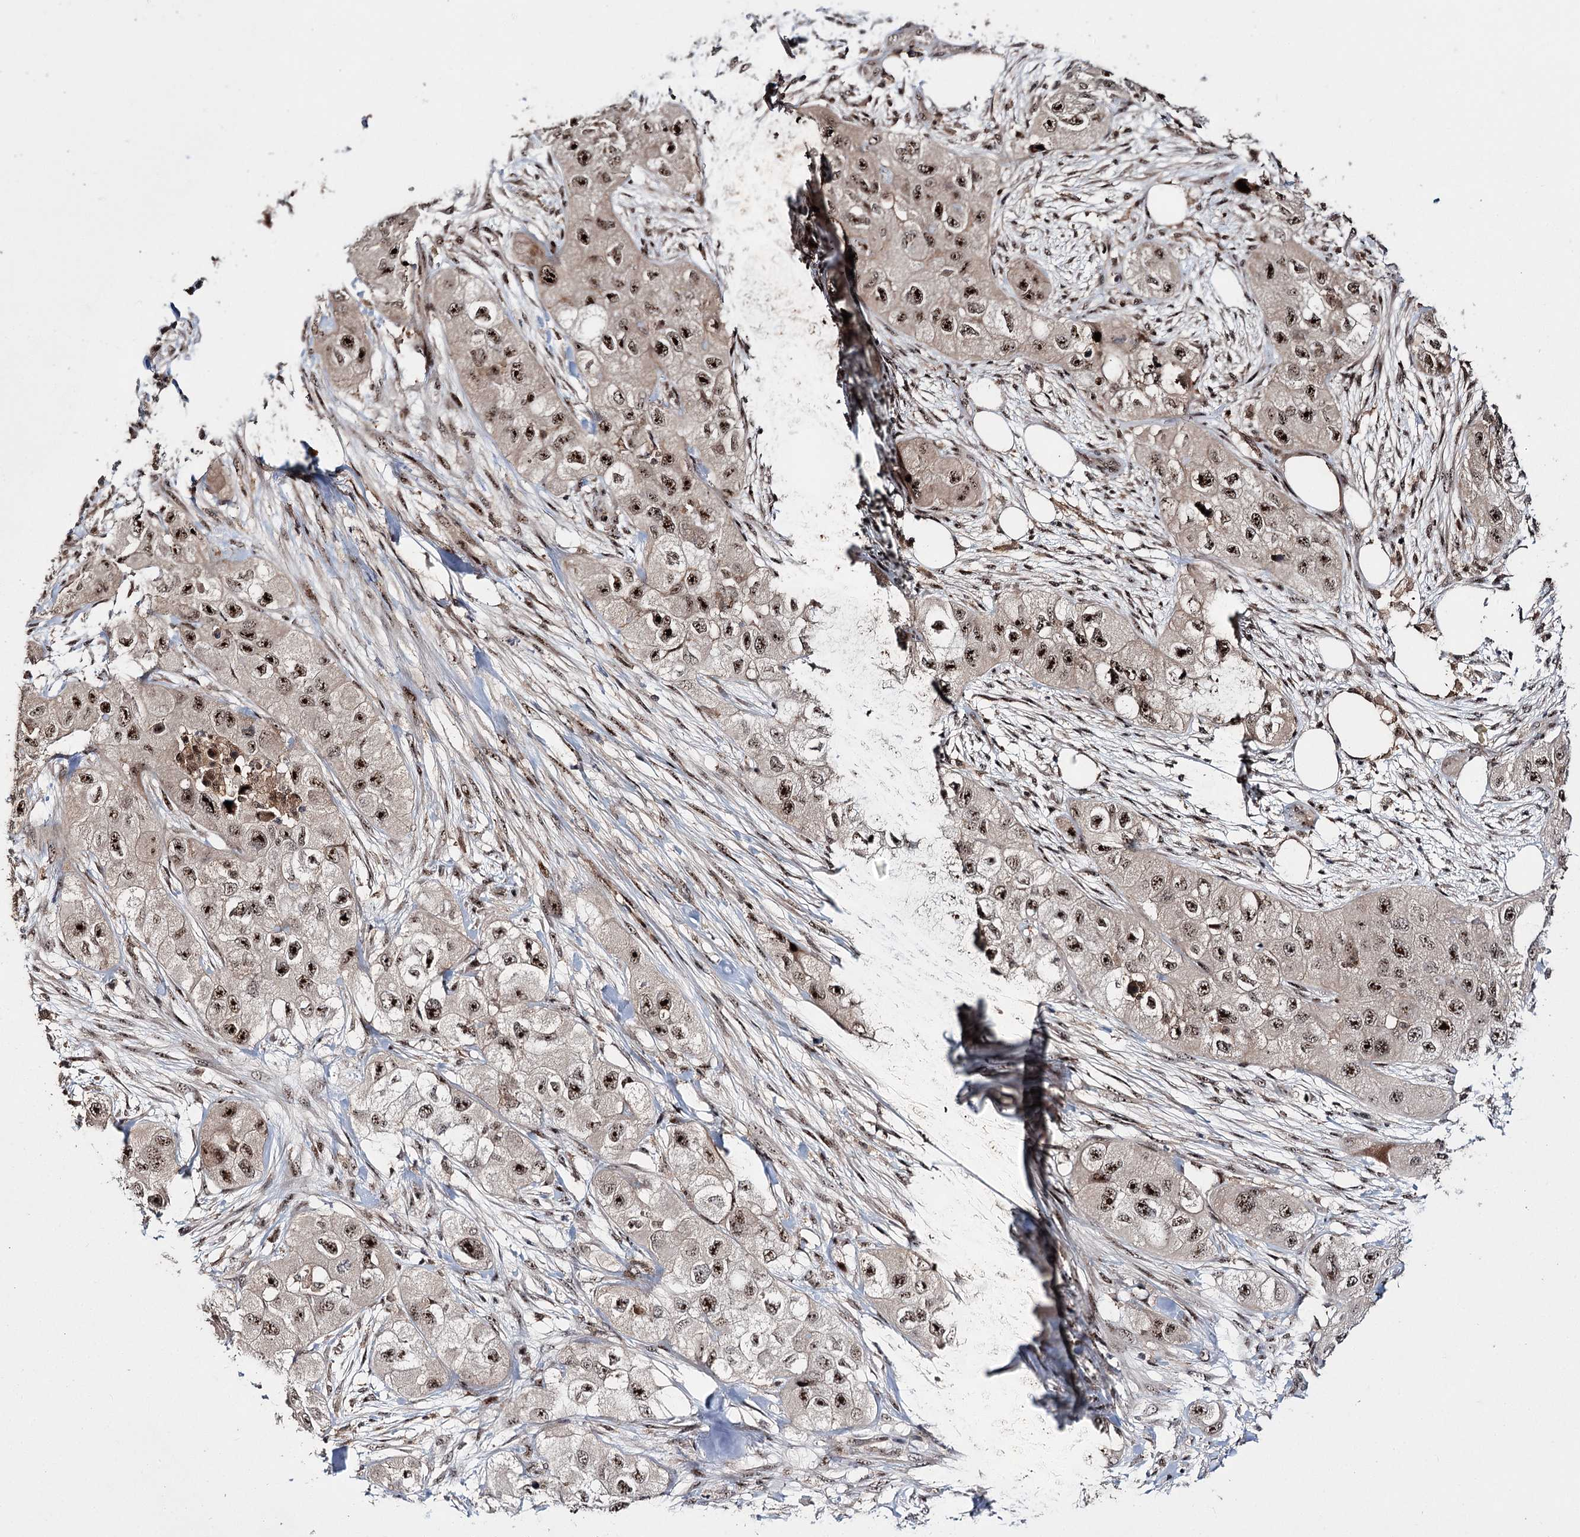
{"staining": {"intensity": "strong", "quantity": ">75%", "location": "nuclear"}, "tissue": "skin cancer", "cell_type": "Tumor cells", "image_type": "cancer", "snomed": [{"axis": "morphology", "description": "Squamous cell carcinoma, NOS"}, {"axis": "topography", "description": "Skin"}, {"axis": "topography", "description": "Subcutis"}], "caption": "High-power microscopy captured an IHC photomicrograph of skin squamous cell carcinoma, revealing strong nuclear expression in approximately >75% of tumor cells.", "gene": "MKNK2", "patient": {"sex": "male", "age": 73}}